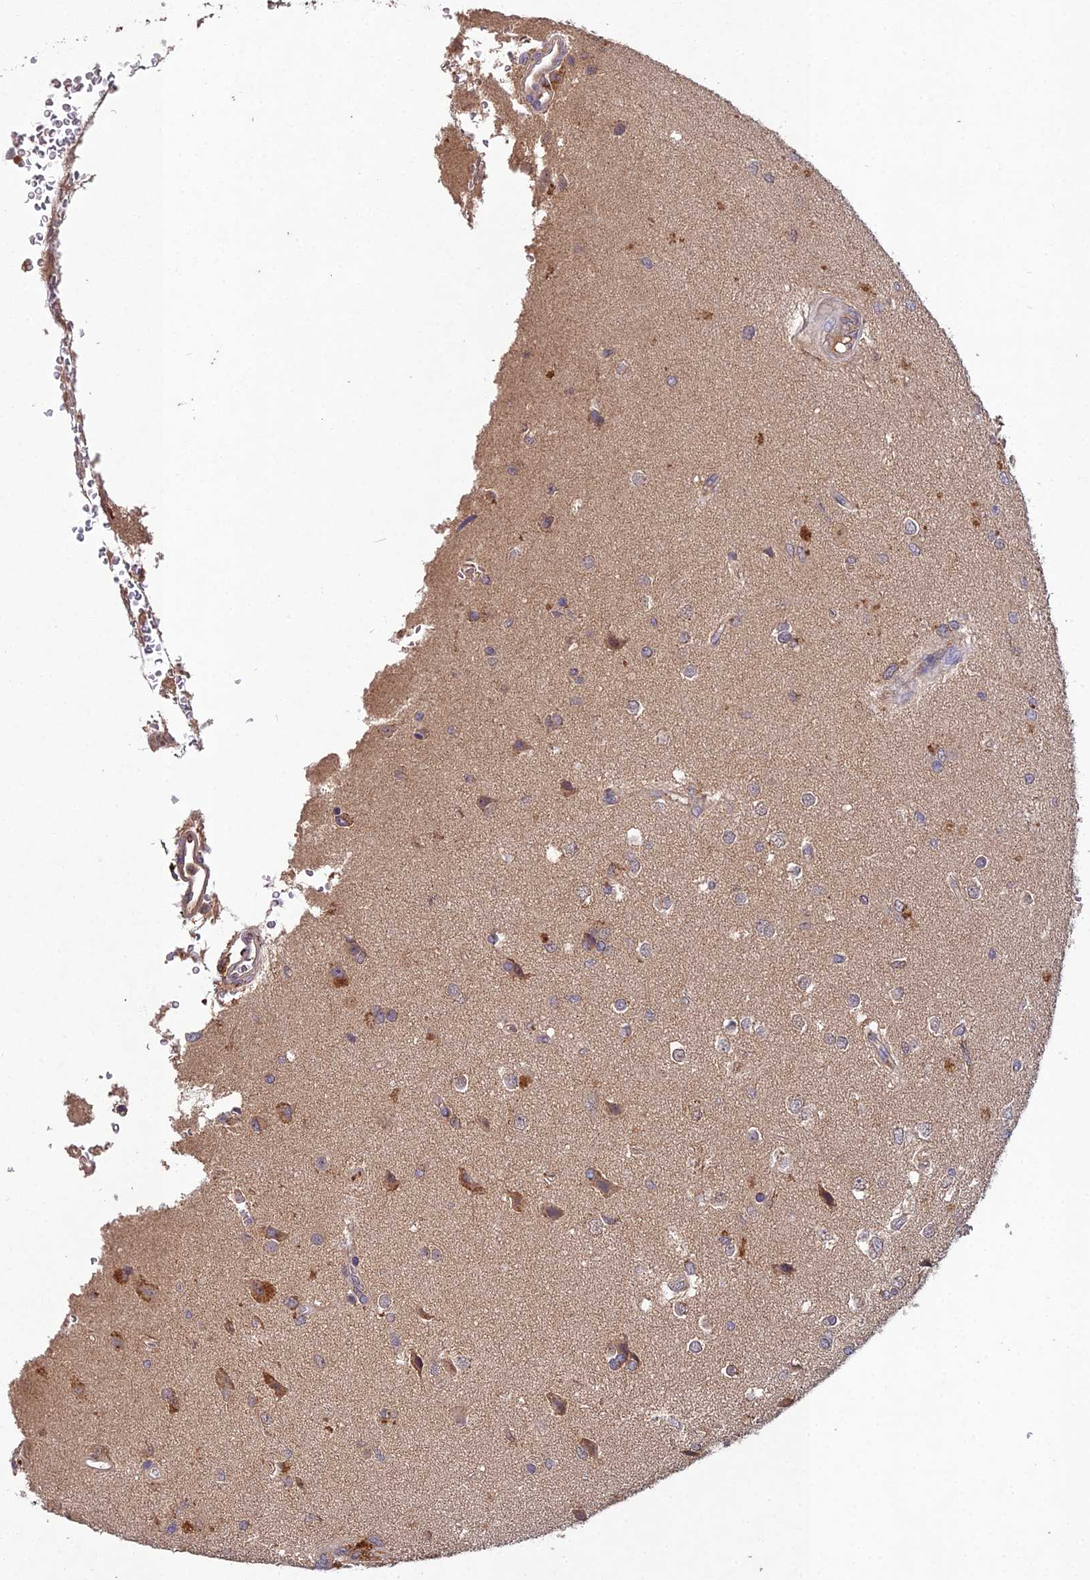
{"staining": {"intensity": "weak", "quantity": "25%-75%", "location": "cytoplasmic/membranous"}, "tissue": "glioma", "cell_type": "Tumor cells", "image_type": "cancer", "snomed": [{"axis": "morphology", "description": "Glioma, malignant, High grade"}, {"axis": "topography", "description": "Brain"}], "caption": "A low amount of weak cytoplasmic/membranous positivity is present in approximately 25%-75% of tumor cells in malignant glioma (high-grade) tissue.", "gene": "TMEM258", "patient": {"sex": "male", "age": 56}}